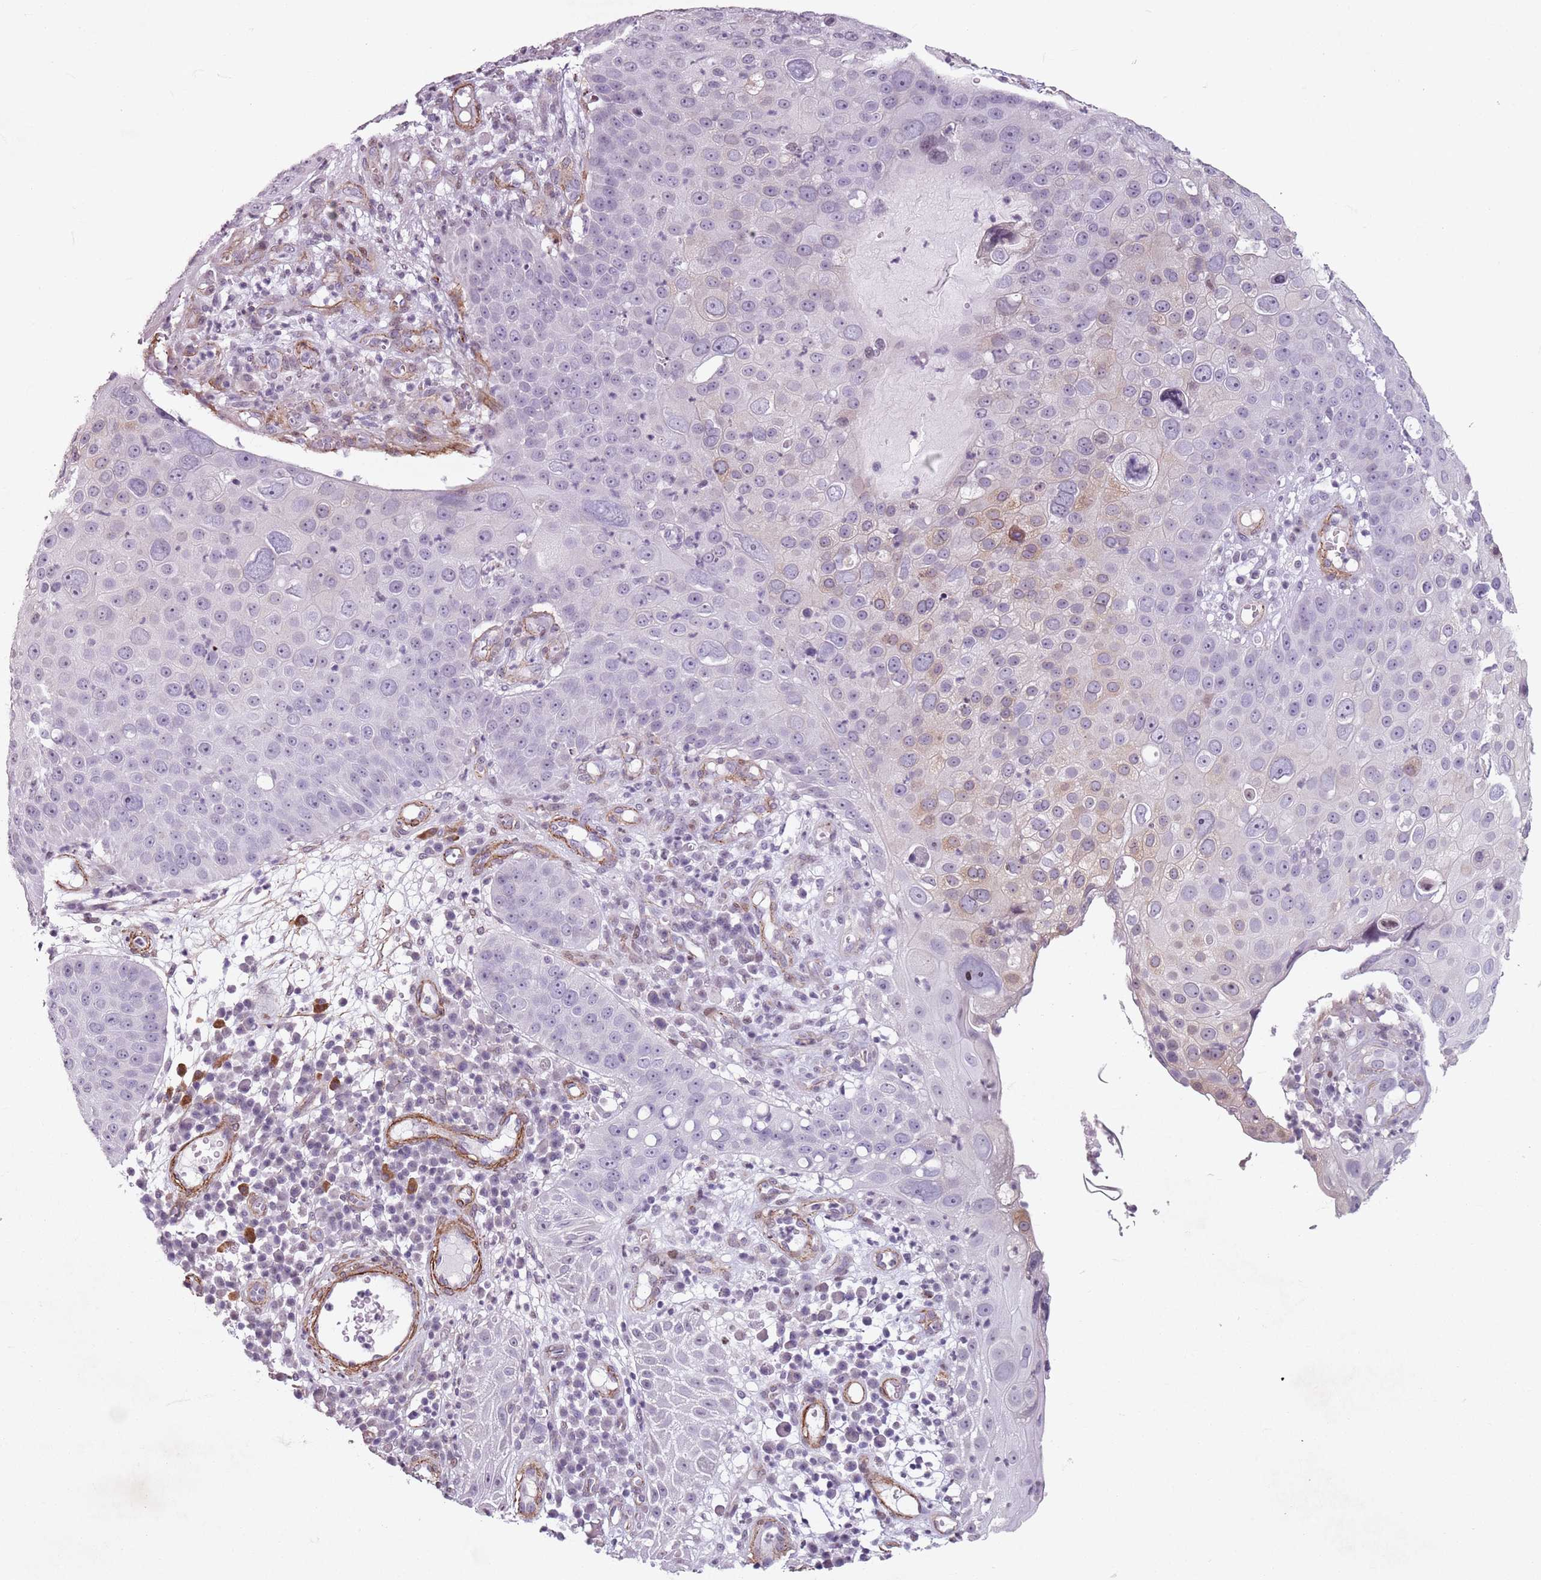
{"staining": {"intensity": "weak", "quantity": "<25%", "location": "cytoplasmic/membranous"}, "tissue": "skin cancer", "cell_type": "Tumor cells", "image_type": "cancer", "snomed": [{"axis": "morphology", "description": "Squamous cell carcinoma, NOS"}, {"axis": "topography", "description": "Skin"}], "caption": "DAB immunohistochemical staining of skin cancer (squamous cell carcinoma) exhibits no significant positivity in tumor cells.", "gene": "TMC4", "patient": {"sex": "male", "age": 71}}